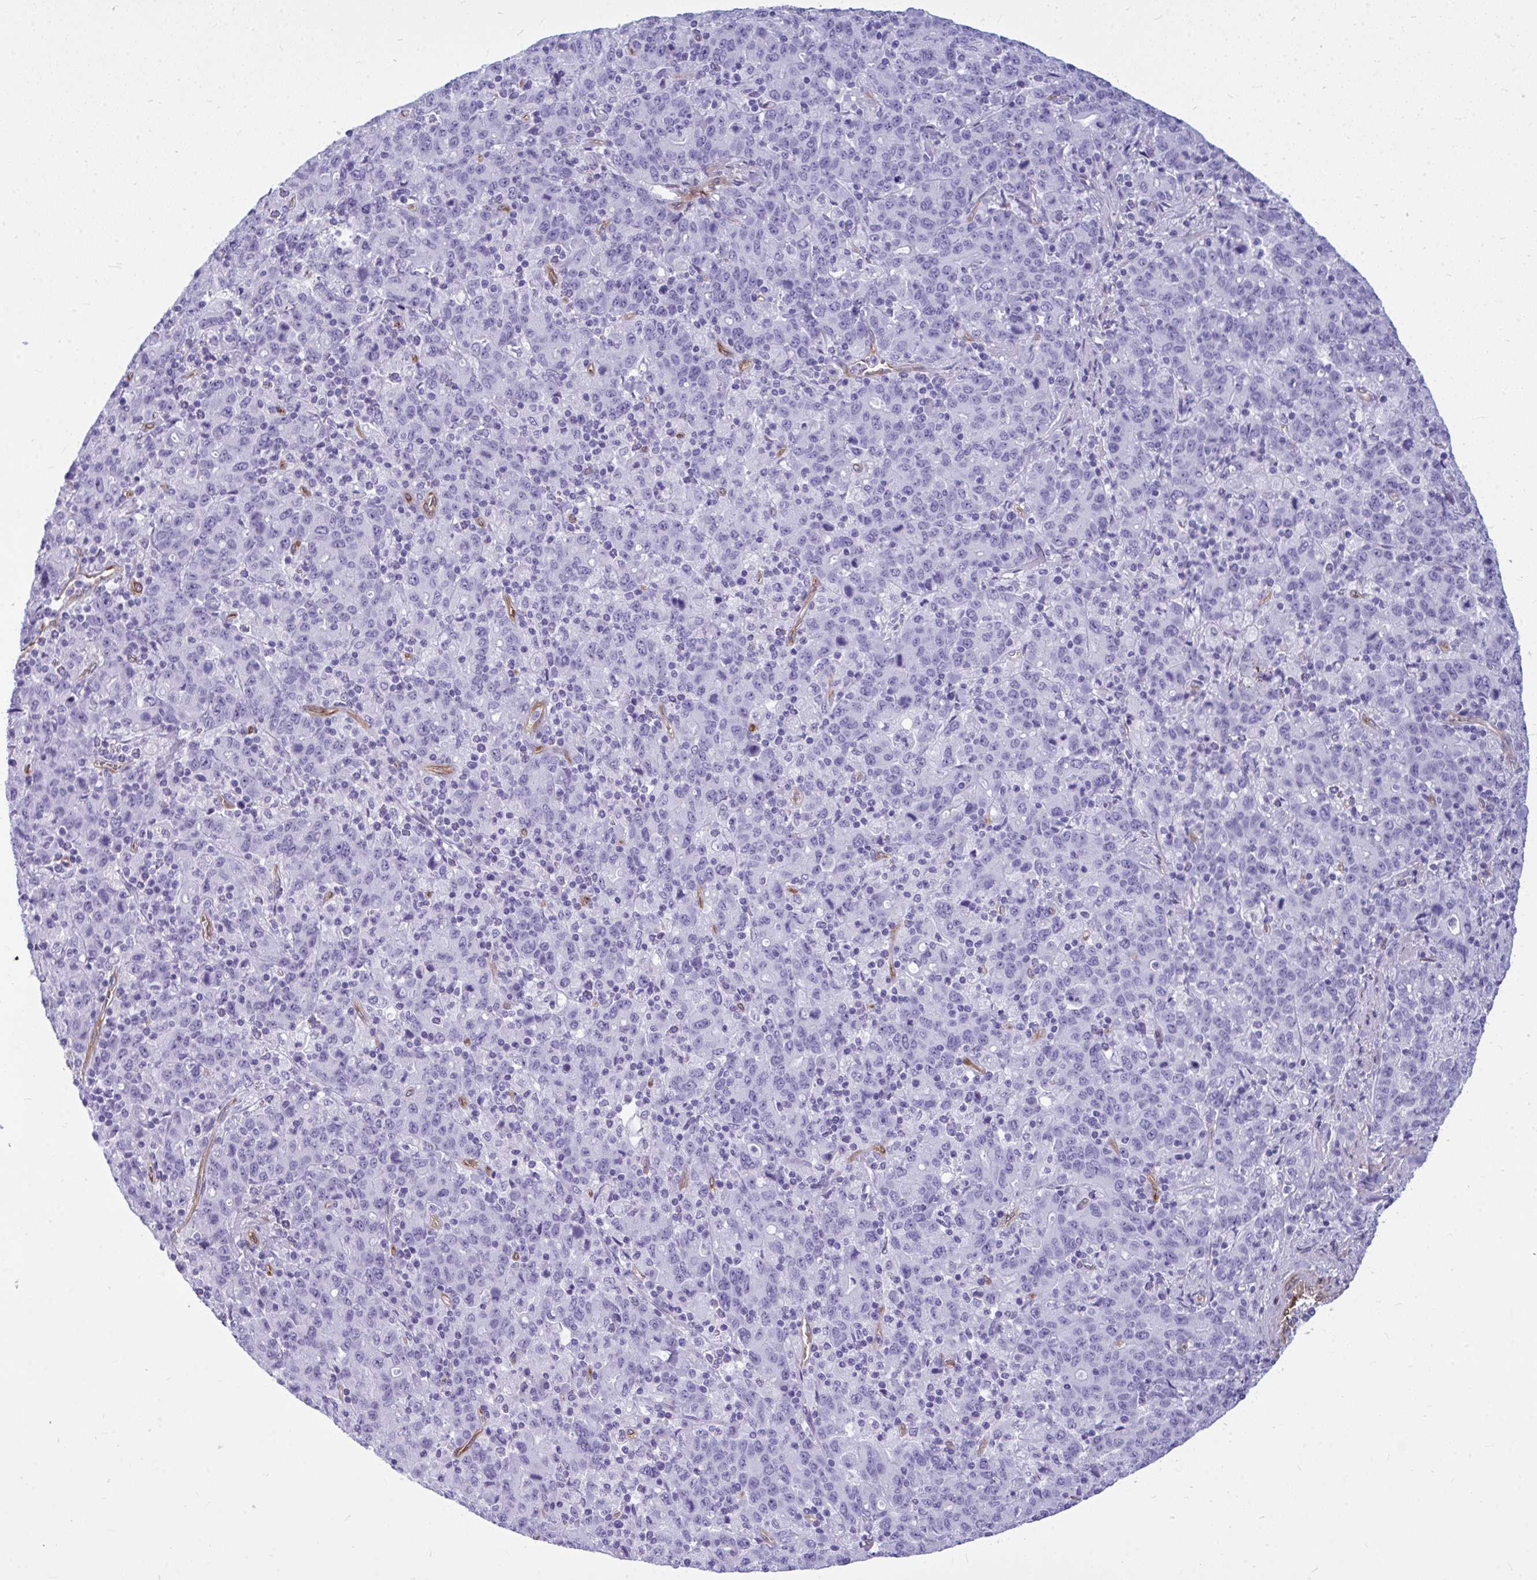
{"staining": {"intensity": "negative", "quantity": "none", "location": "none"}, "tissue": "stomach cancer", "cell_type": "Tumor cells", "image_type": "cancer", "snomed": [{"axis": "morphology", "description": "Adenocarcinoma, NOS"}, {"axis": "topography", "description": "Stomach, upper"}], "caption": "This is an immunohistochemistry (IHC) photomicrograph of human stomach cancer (adenocarcinoma). There is no staining in tumor cells.", "gene": "LIMS2", "patient": {"sex": "male", "age": 69}}